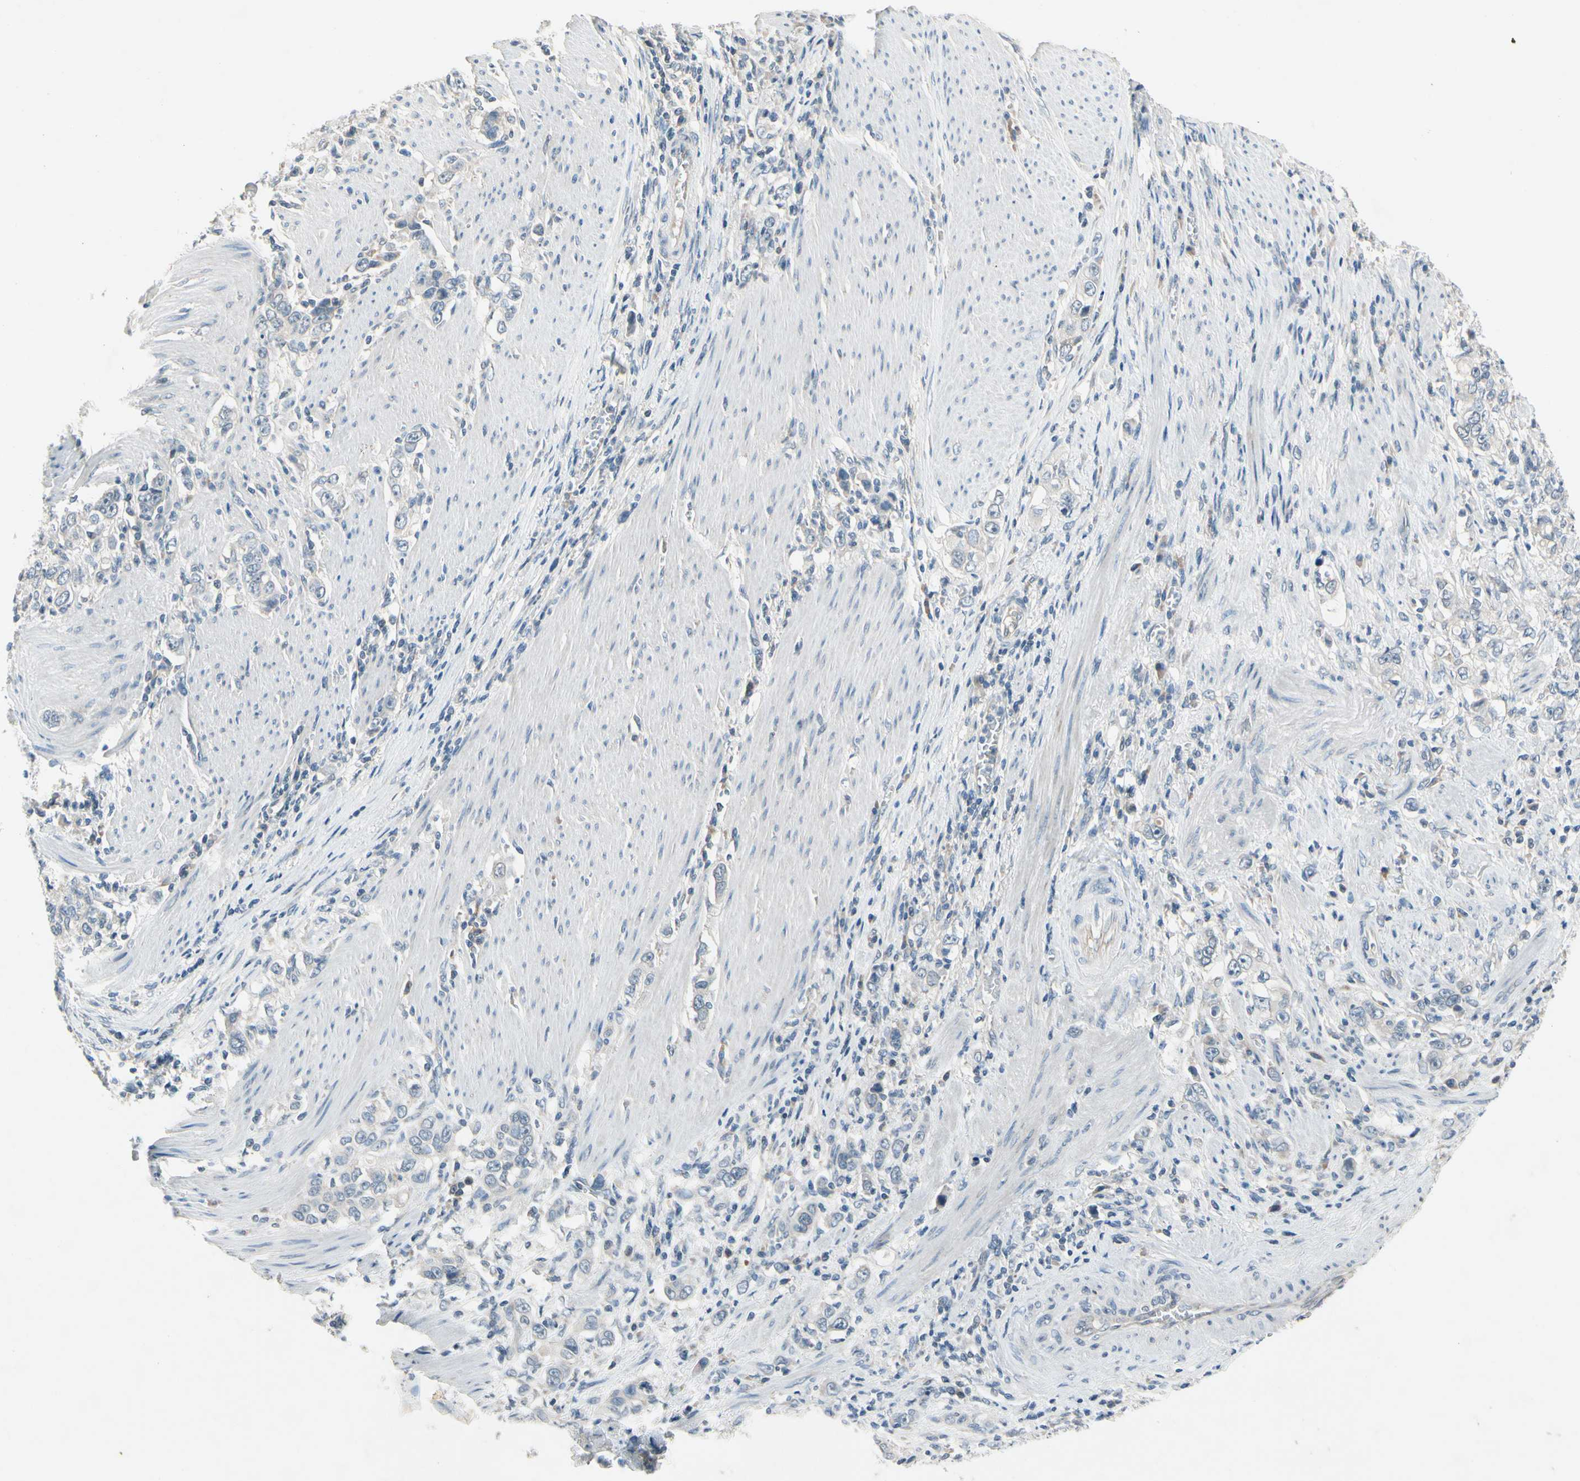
{"staining": {"intensity": "negative", "quantity": "none", "location": "none"}, "tissue": "stomach cancer", "cell_type": "Tumor cells", "image_type": "cancer", "snomed": [{"axis": "morphology", "description": "Adenocarcinoma, NOS"}, {"axis": "topography", "description": "Stomach, lower"}], "caption": "Immunohistochemical staining of stomach cancer (adenocarcinoma) shows no significant staining in tumor cells. (DAB (3,3'-diaminobenzidine) immunohistochemistry (IHC) with hematoxylin counter stain).", "gene": "PIP5K1B", "patient": {"sex": "female", "age": 72}}